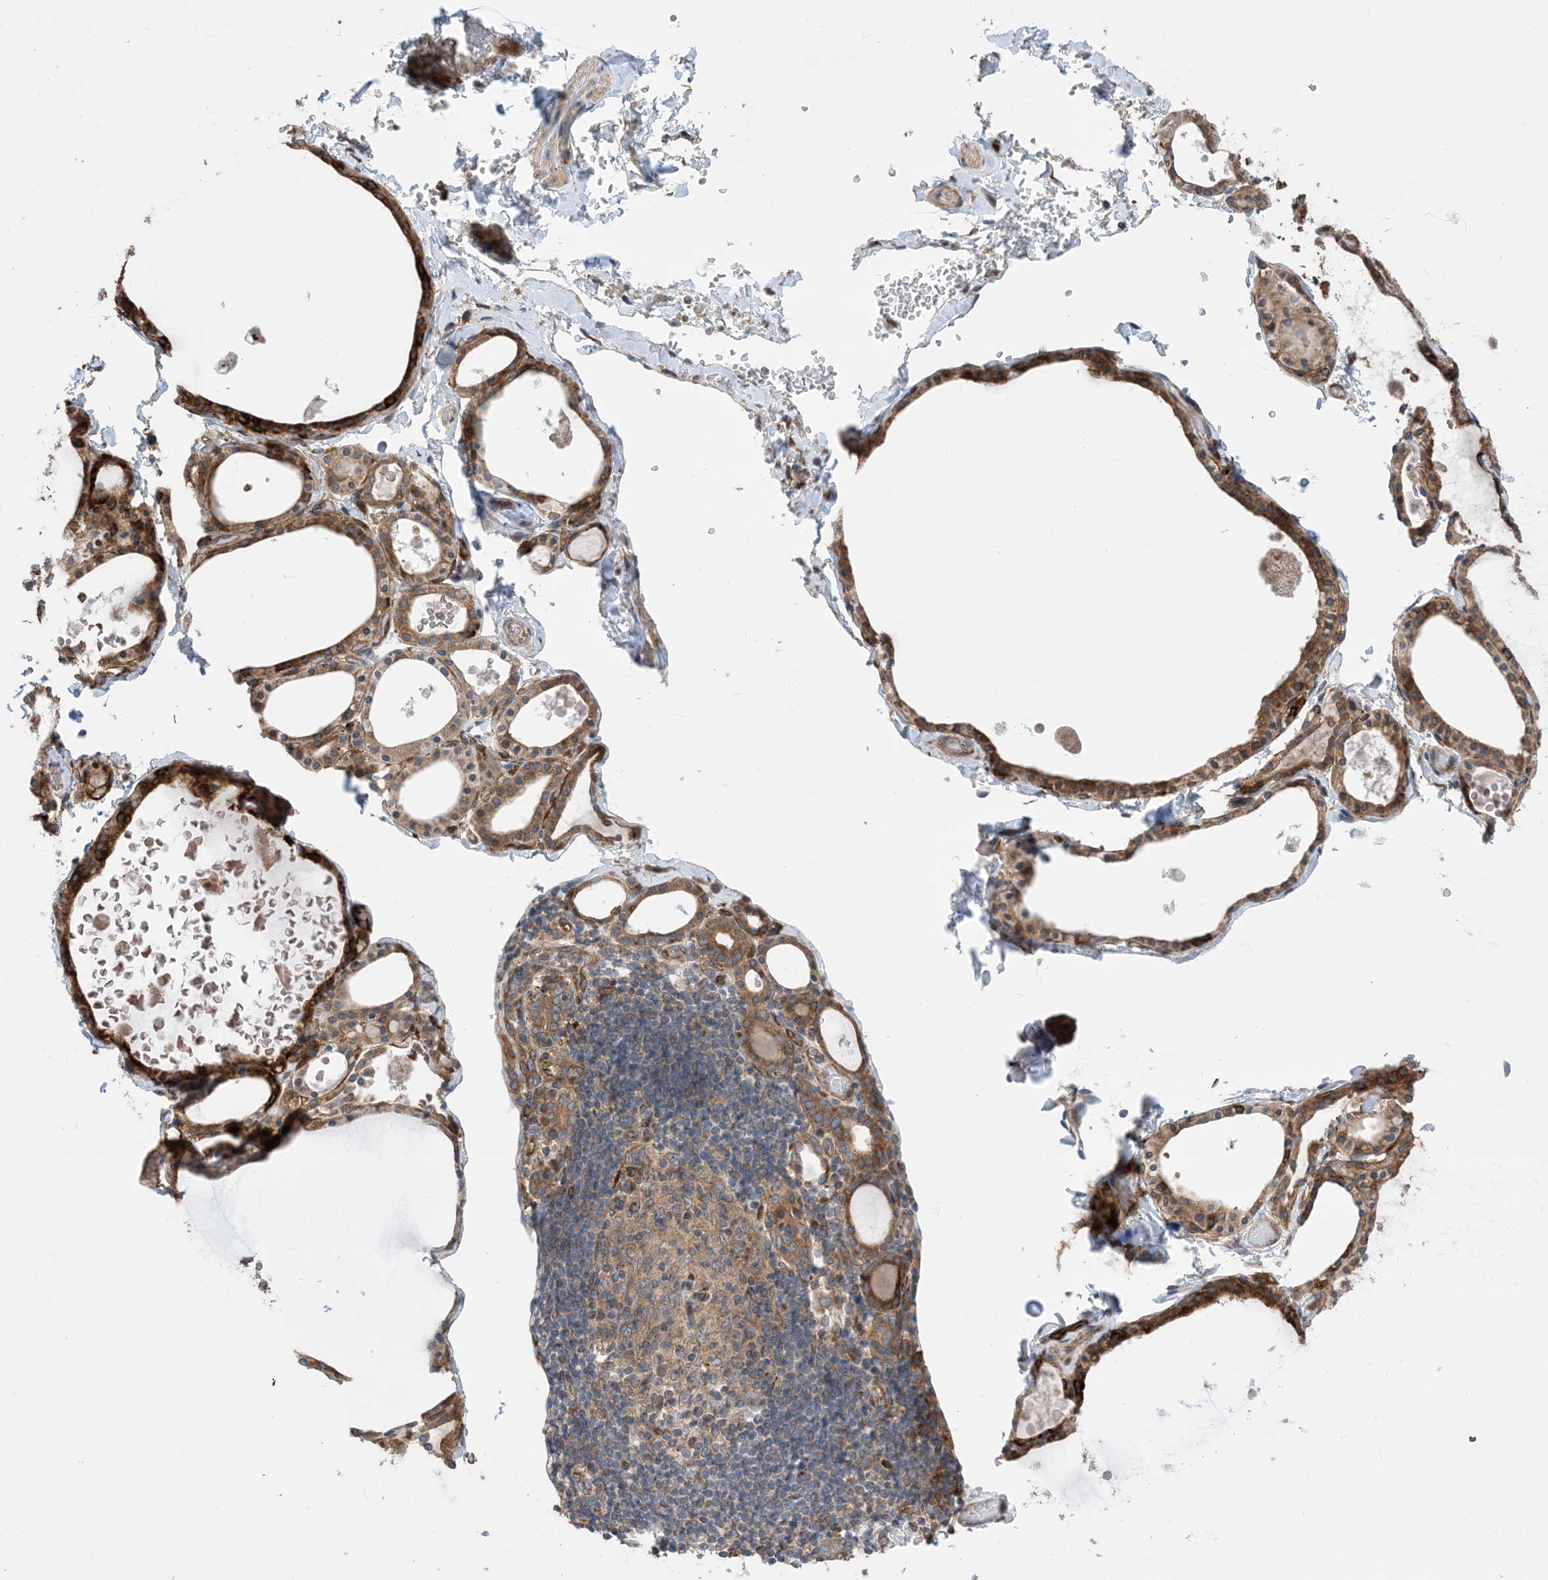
{"staining": {"intensity": "strong", "quantity": ">75%", "location": "cytoplasmic/membranous"}, "tissue": "thyroid gland", "cell_type": "Glandular cells", "image_type": "normal", "snomed": [{"axis": "morphology", "description": "Normal tissue, NOS"}, {"axis": "topography", "description": "Thyroid gland"}], "caption": "Human thyroid gland stained with a brown dye demonstrates strong cytoplasmic/membranous positive expression in approximately >75% of glandular cells.", "gene": "CLEC16A", "patient": {"sex": "male", "age": 56}}